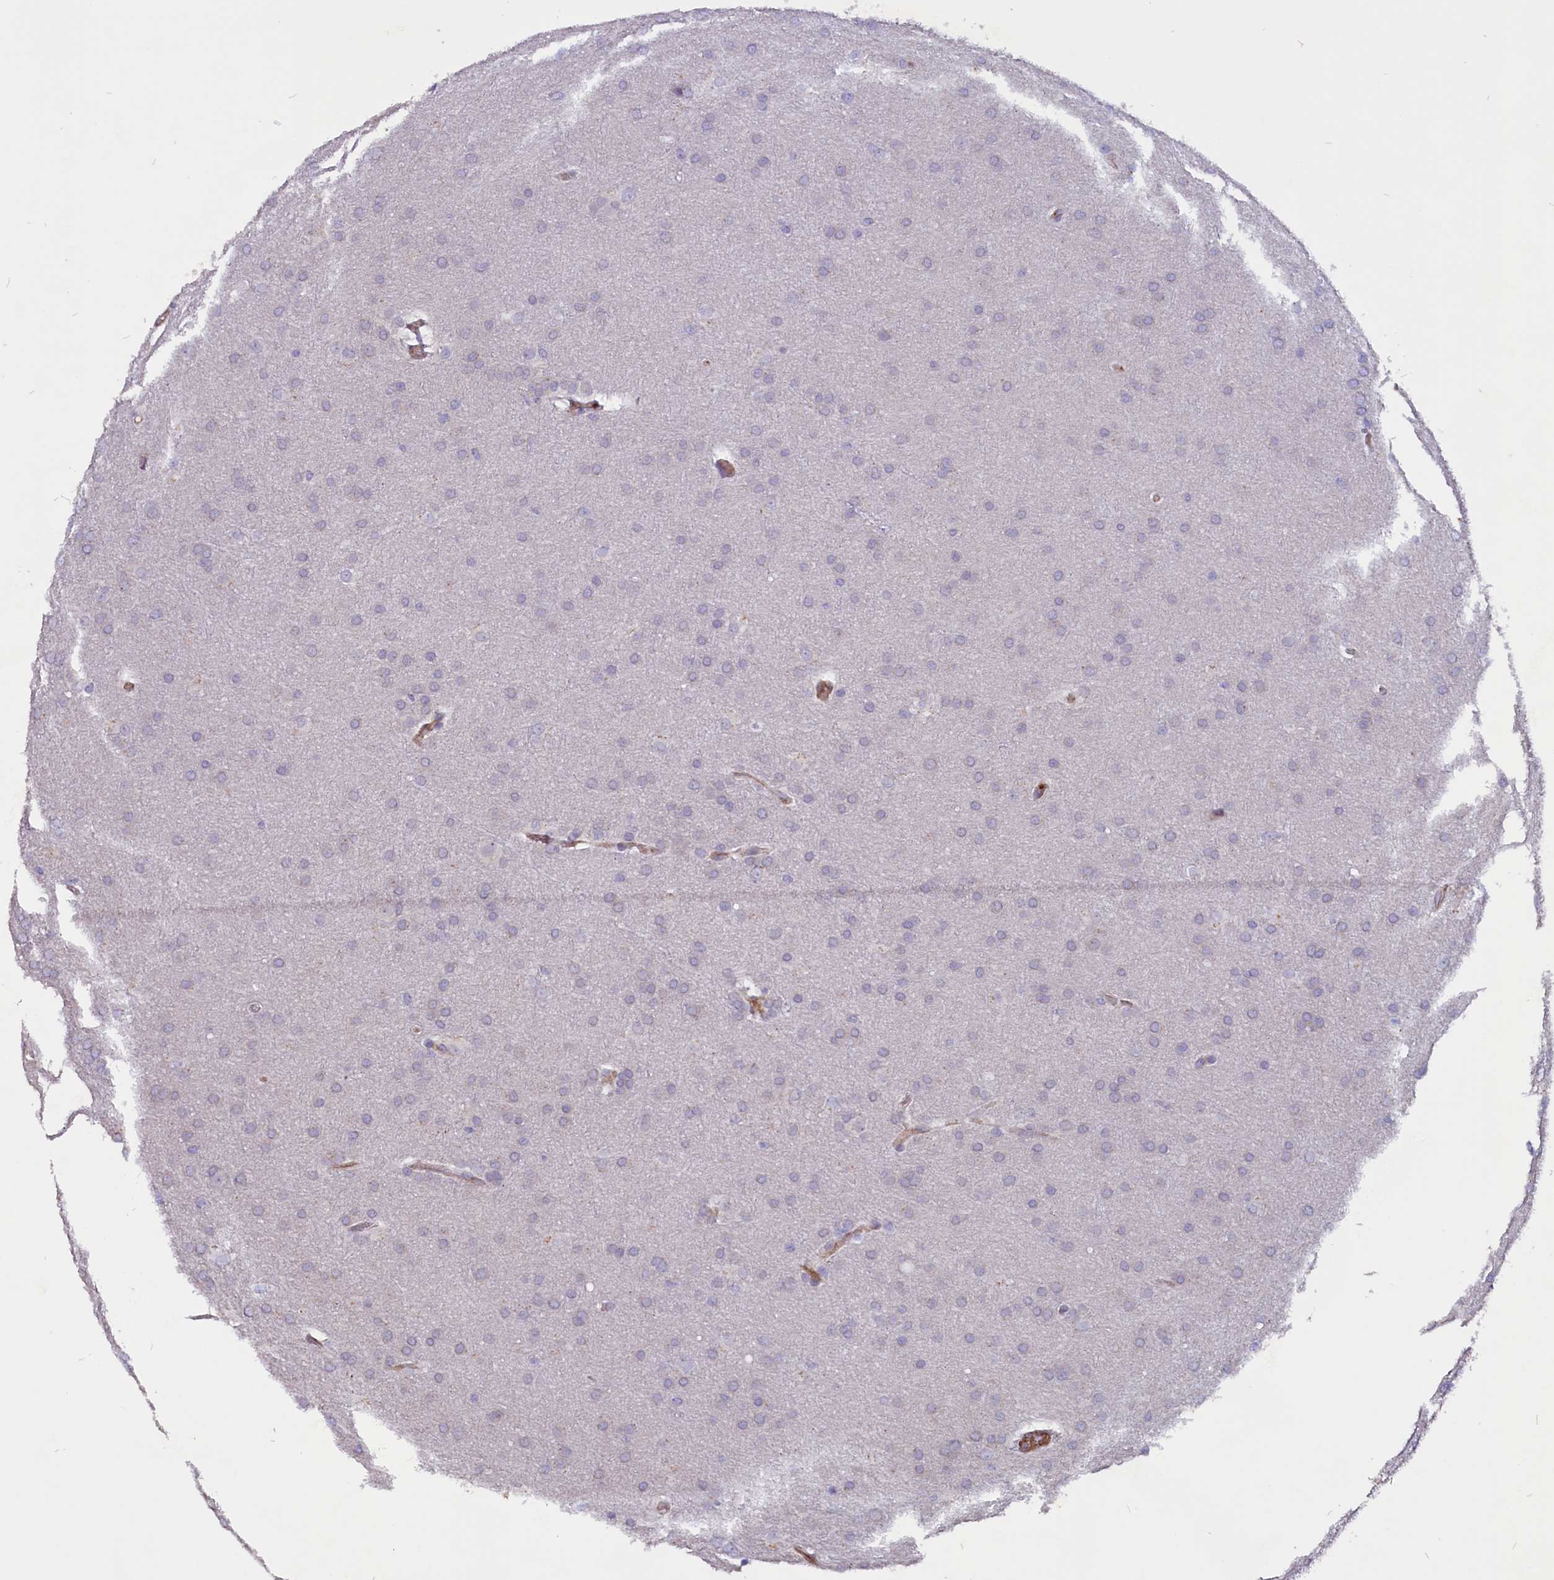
{"staining": {"intensity": "negative", "quantity": "none", "location": "none"}, "tissue": "glioma", "cell_type": "Tumor cells", "image_type": "cancer", "snomed": [{"axis": "morphology", "description": "Glioma, malignant, Low grade"}, {"axis": "topography", "description": "Brain"}], "caption": "Tumor cells are negative for protein expression in human malignant glioma (low-grade). Nuclei are stained in blue.", "gene": "ZNF749", "patient": {"sex": "female", "age": 32}}